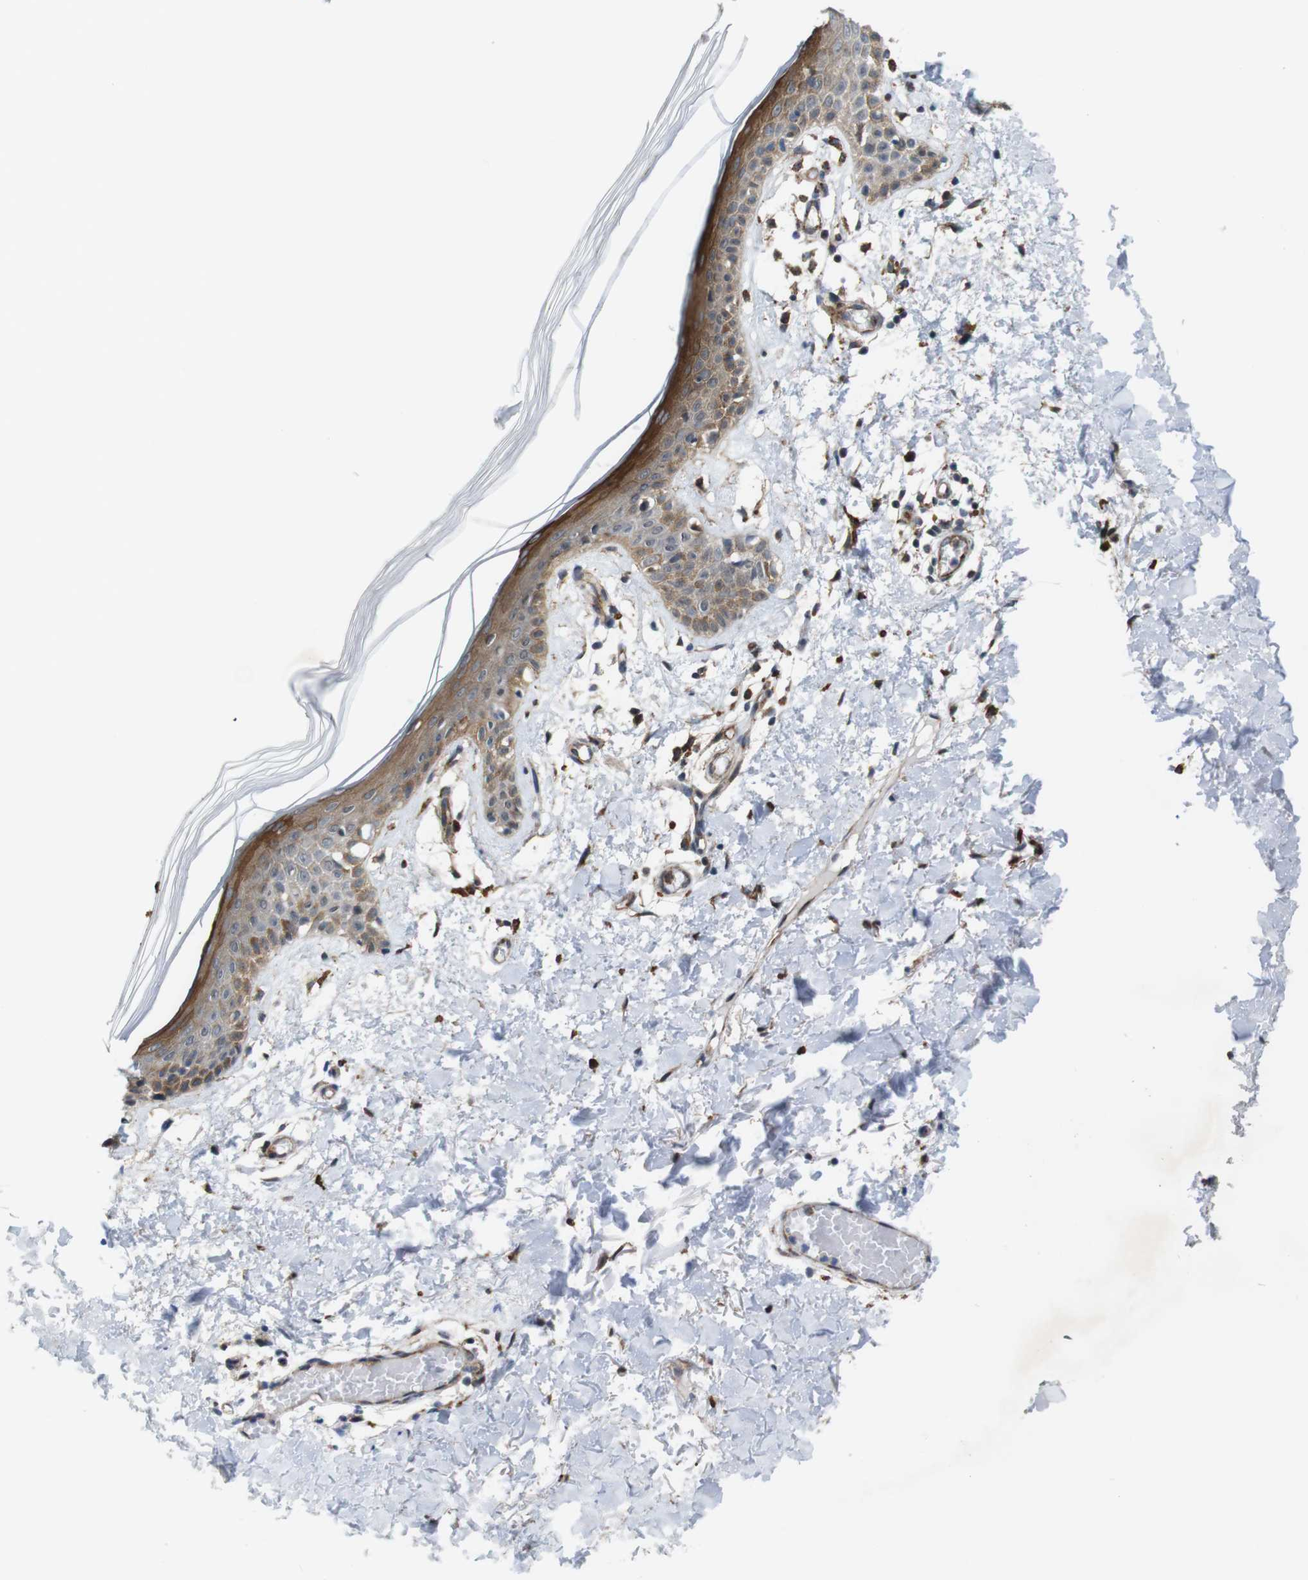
{"staining": {"intensity": "moderate", "quantity": ">75%", "location": "cytoplasmic/membranous"}, "tissue": "skin", "cell_type": "Fibroblasts", "image_type": "normal", "snomed": [{"axis": "morphology", "description": "Normal tissue, NOS"}, {"axis": "topography", "description": "Skin"}], "caption": "Fibroblasts reveal medium levels of moderate cytoplasmic/membranous staining in about >75% of cells in unremarkable human skin. The staining was performed using DAB to visualize the protein expression in brown, while the nuclei were stained in blue with hematoxylin (Magnification: 20x).", "gene": "PTGER4", "patient": {"sex": "male", "age": 53}}